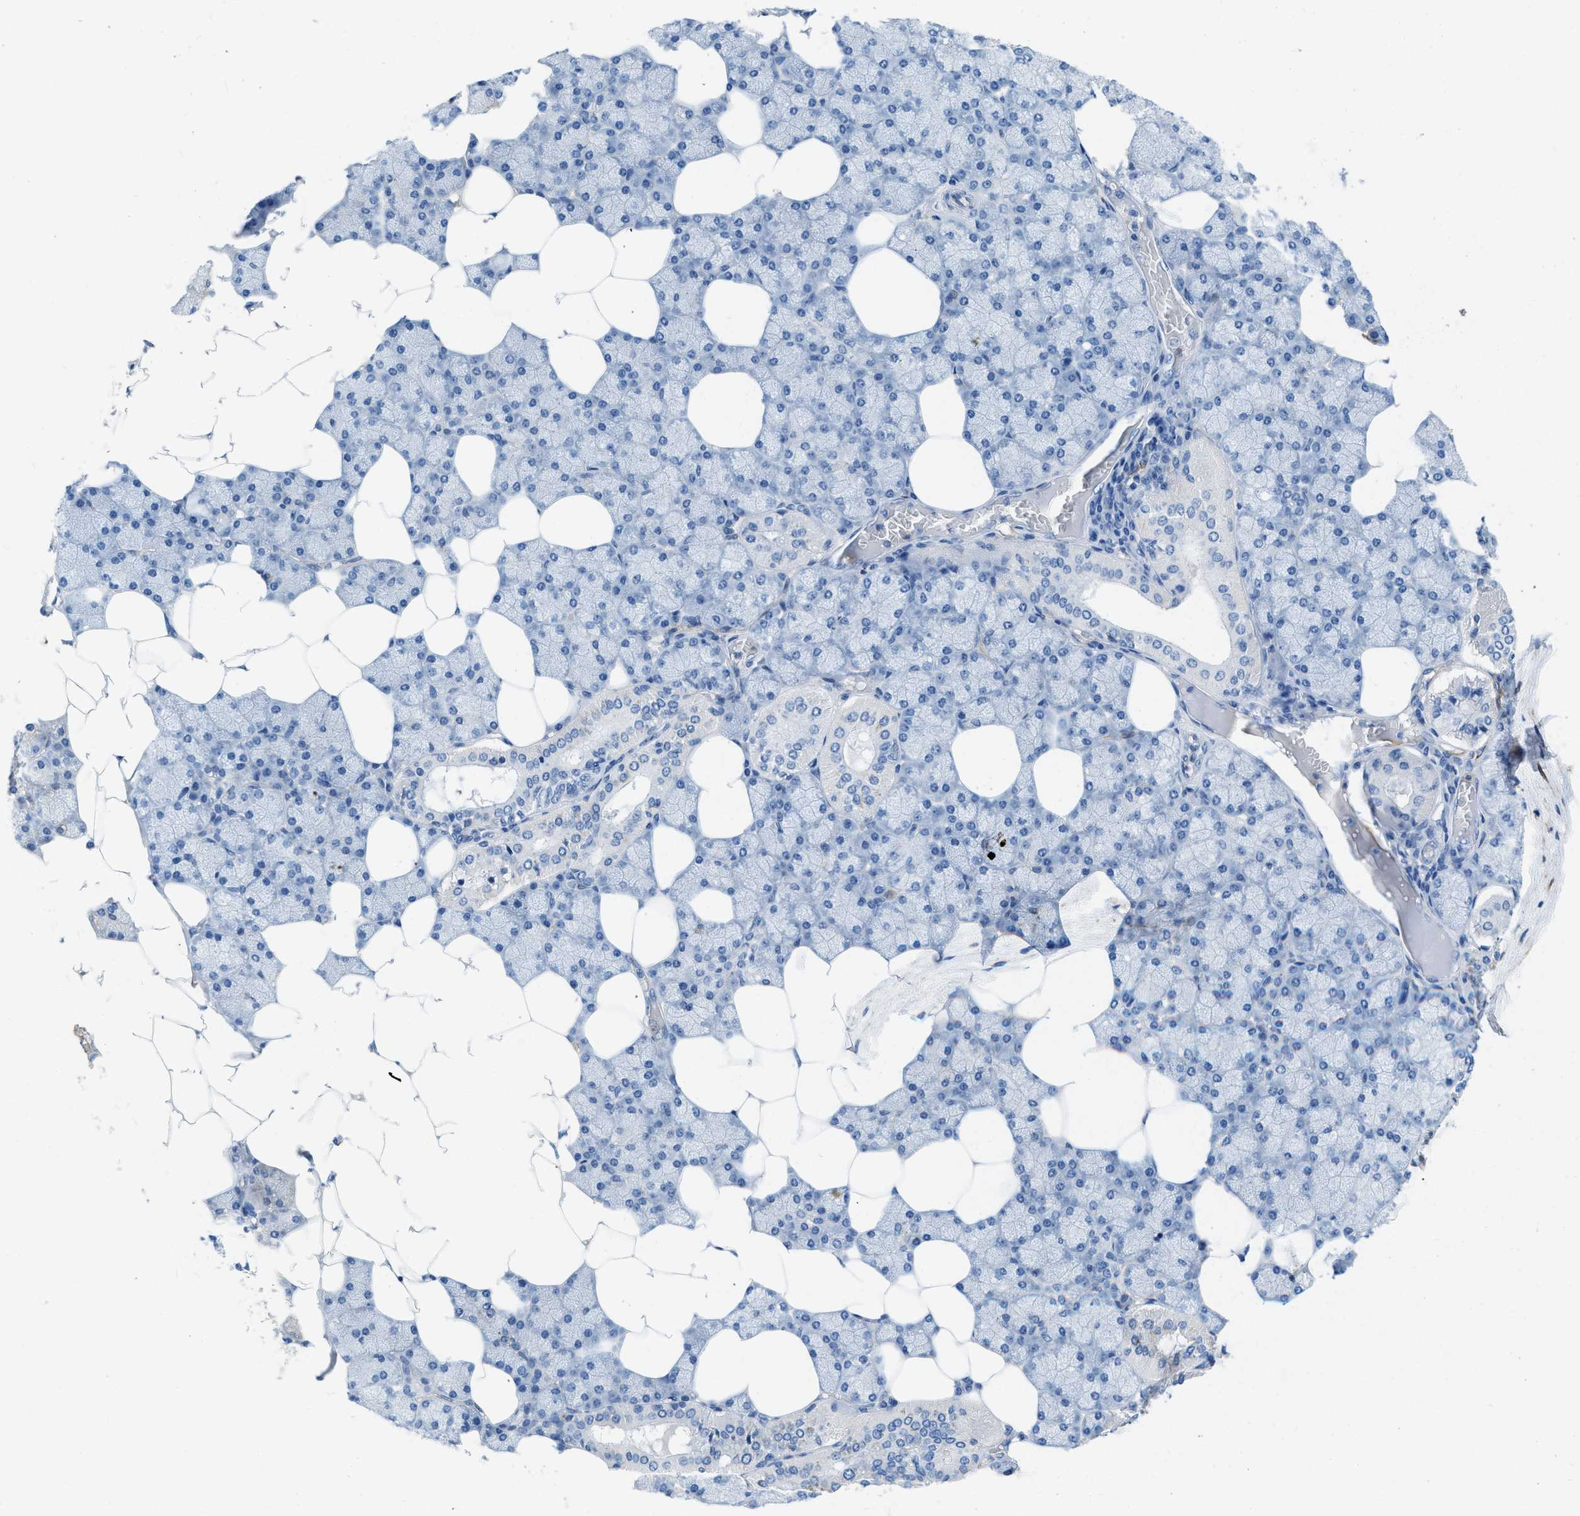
{"staining": {"intensity": "weak", "quantity": "<25%", "location": "cytoplasmic/membranous"}, "tissue": "salivary gland", "cell_type": "Glandular cells", "image_type": "normal", "snomed": [{"axis": "morphology", "description": "Normal tissue, NOS"}, {"axis": "topography", "description": "Salivary gland"}], "caption": "This photomicrograph is of benign salivary gland stained with immunohistochemistry (IHC) to label a protein in brown with the nuclei are counter-stained blue. There is no expression in glandular cells.", "gene": "SPEG", "patient": {"sex": "male", "age": 62}}